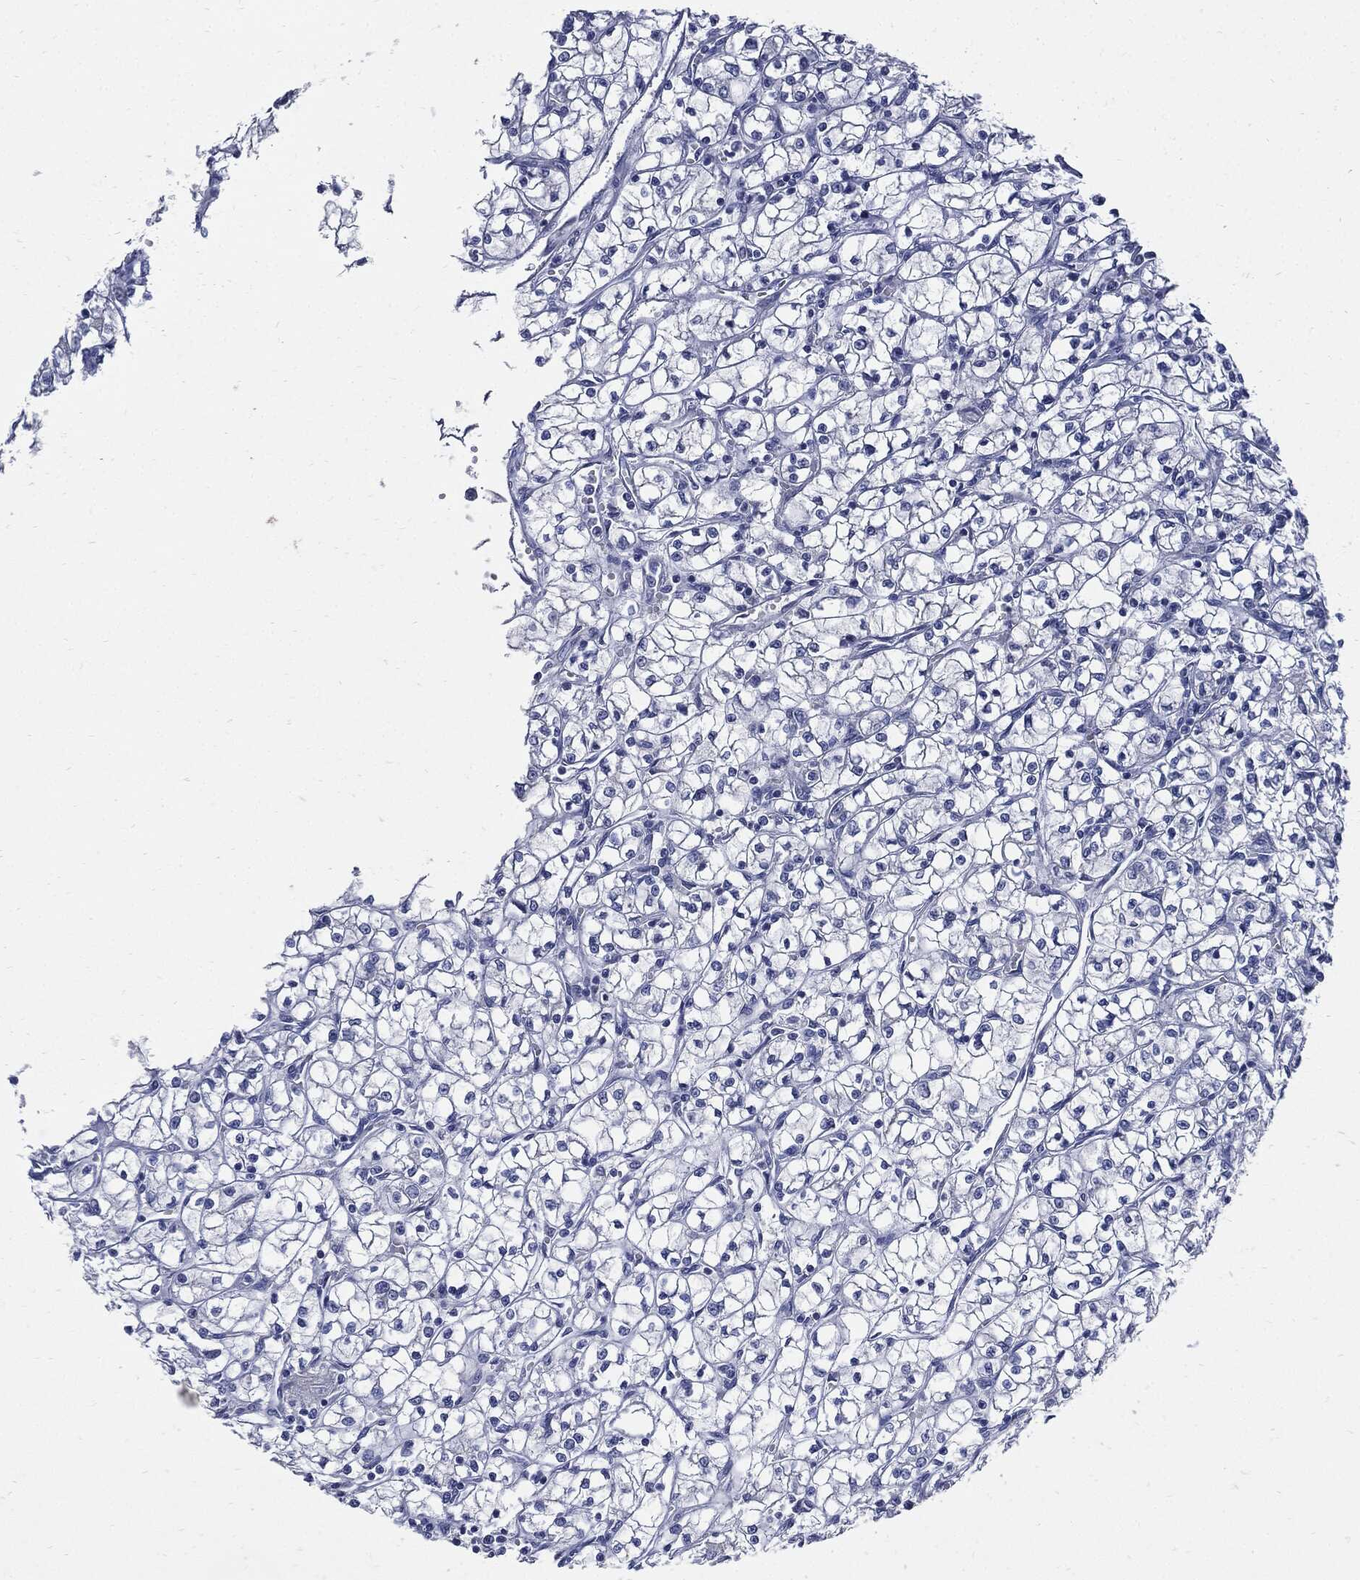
{"staining": {"intensity": "negative", "quantity": "none", "location": "none"}, "tissue": "renal cancer", "cell_type": "Tumor cells", "image_type": "cancer", "snomed": [{"axis": "morphology", "description": "Adenocarcinoma, NOS"}, {"axis": "topography", "description": "Kidney"}], "caption": "There is no significant positivity in tumor cells of renal cancer (adenocarcinoma).", "gene": "CPE", "patient": {"sex": "female", "age": 64}}